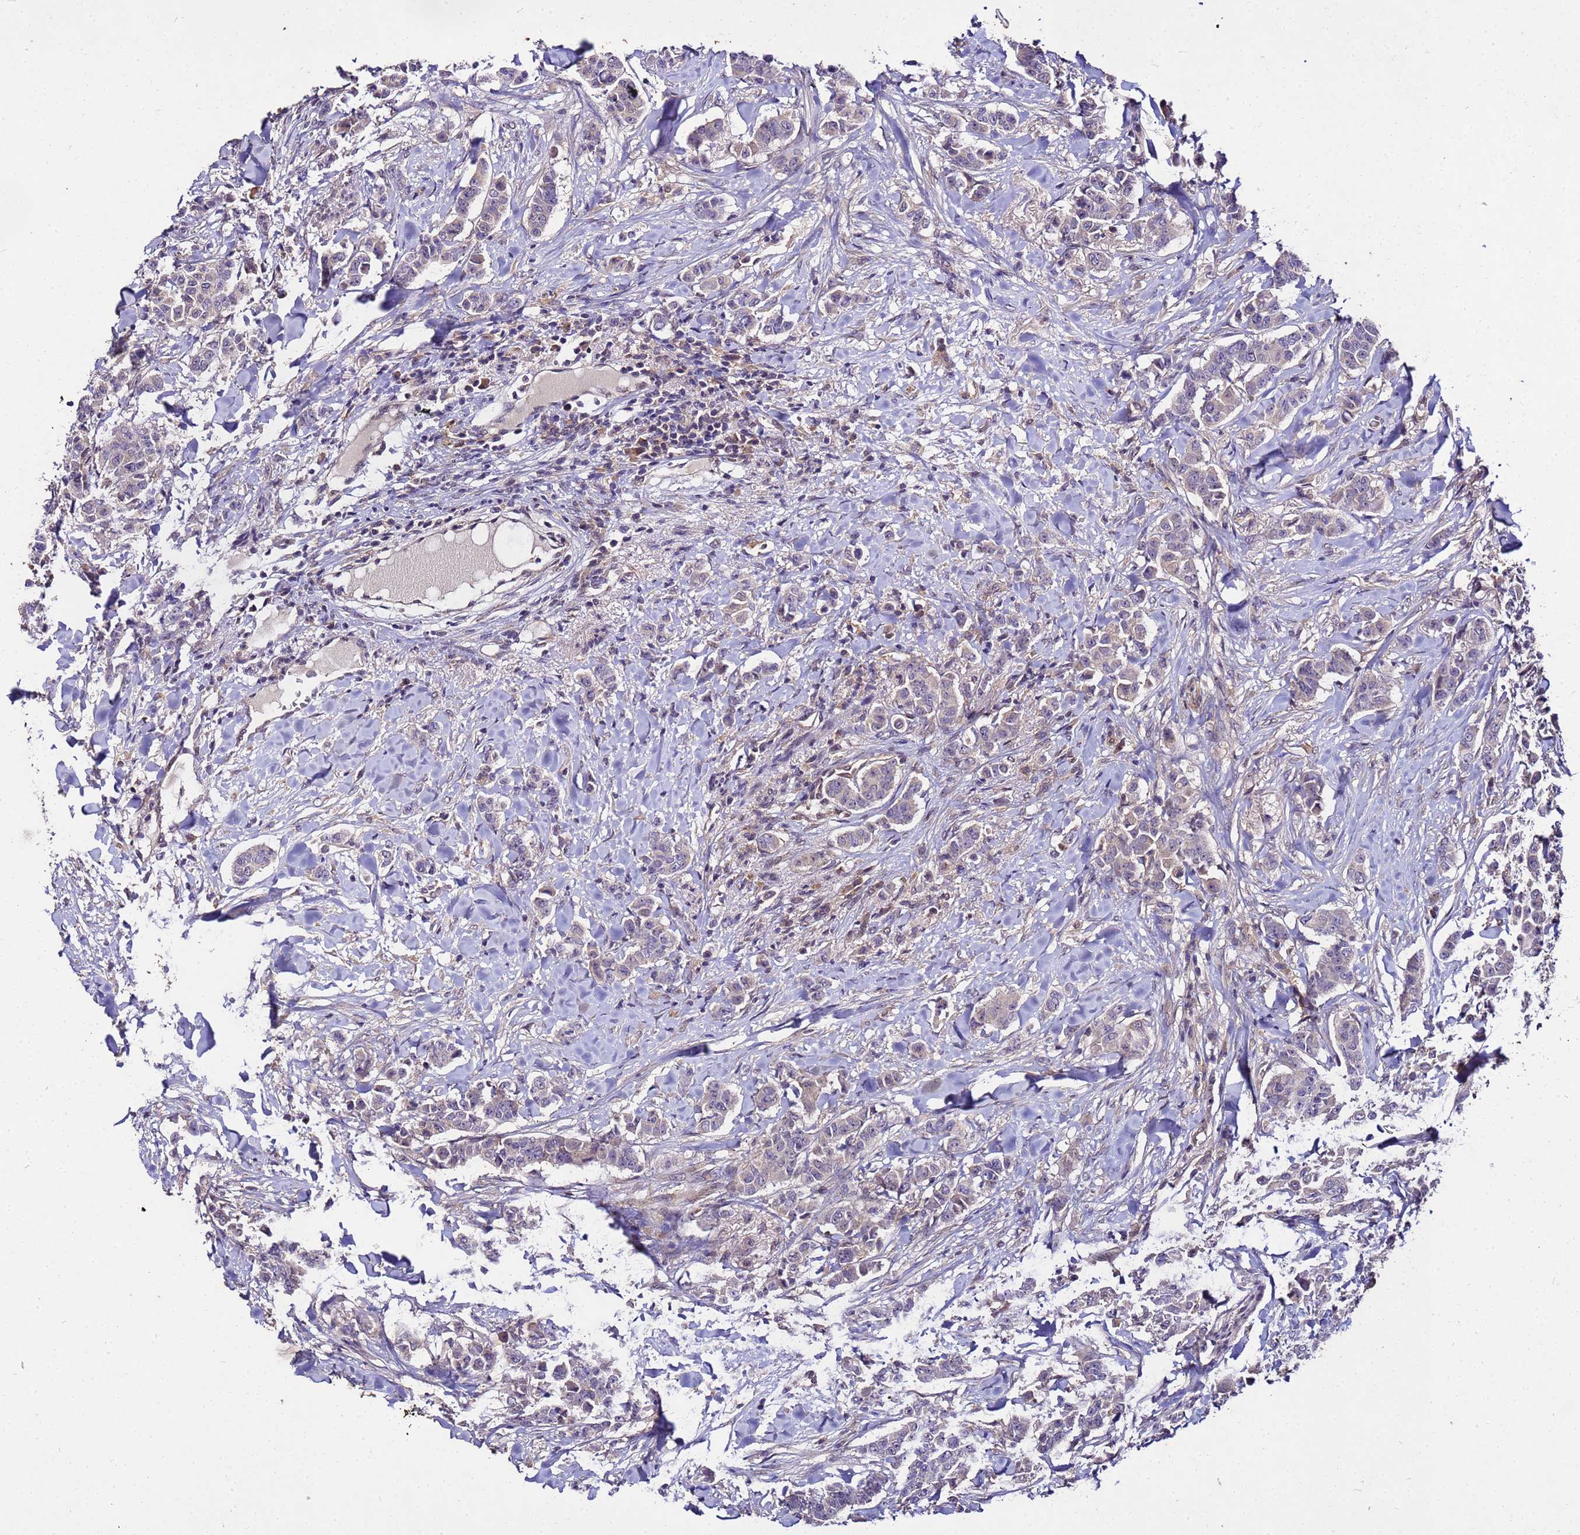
{"staining": {"intensity": "negative", "quantity": "none", "location": "none"}, "tissue": "breast cancer", "cell_type": "Tumor cells", "image_type": "cancer", "snomed": [{"axis": "morphology", "description": "Duct carcinoma"}, {"axis": "topography", "description": "Breast"}], "caption": "High power microscopy photomicrograph of an IHC histopathology image of breast intraductal carcinoma, revealing no significant expression in tumor cells.", "gene": "GSPT2", "patient": {"sex": "female", "age": 40}}